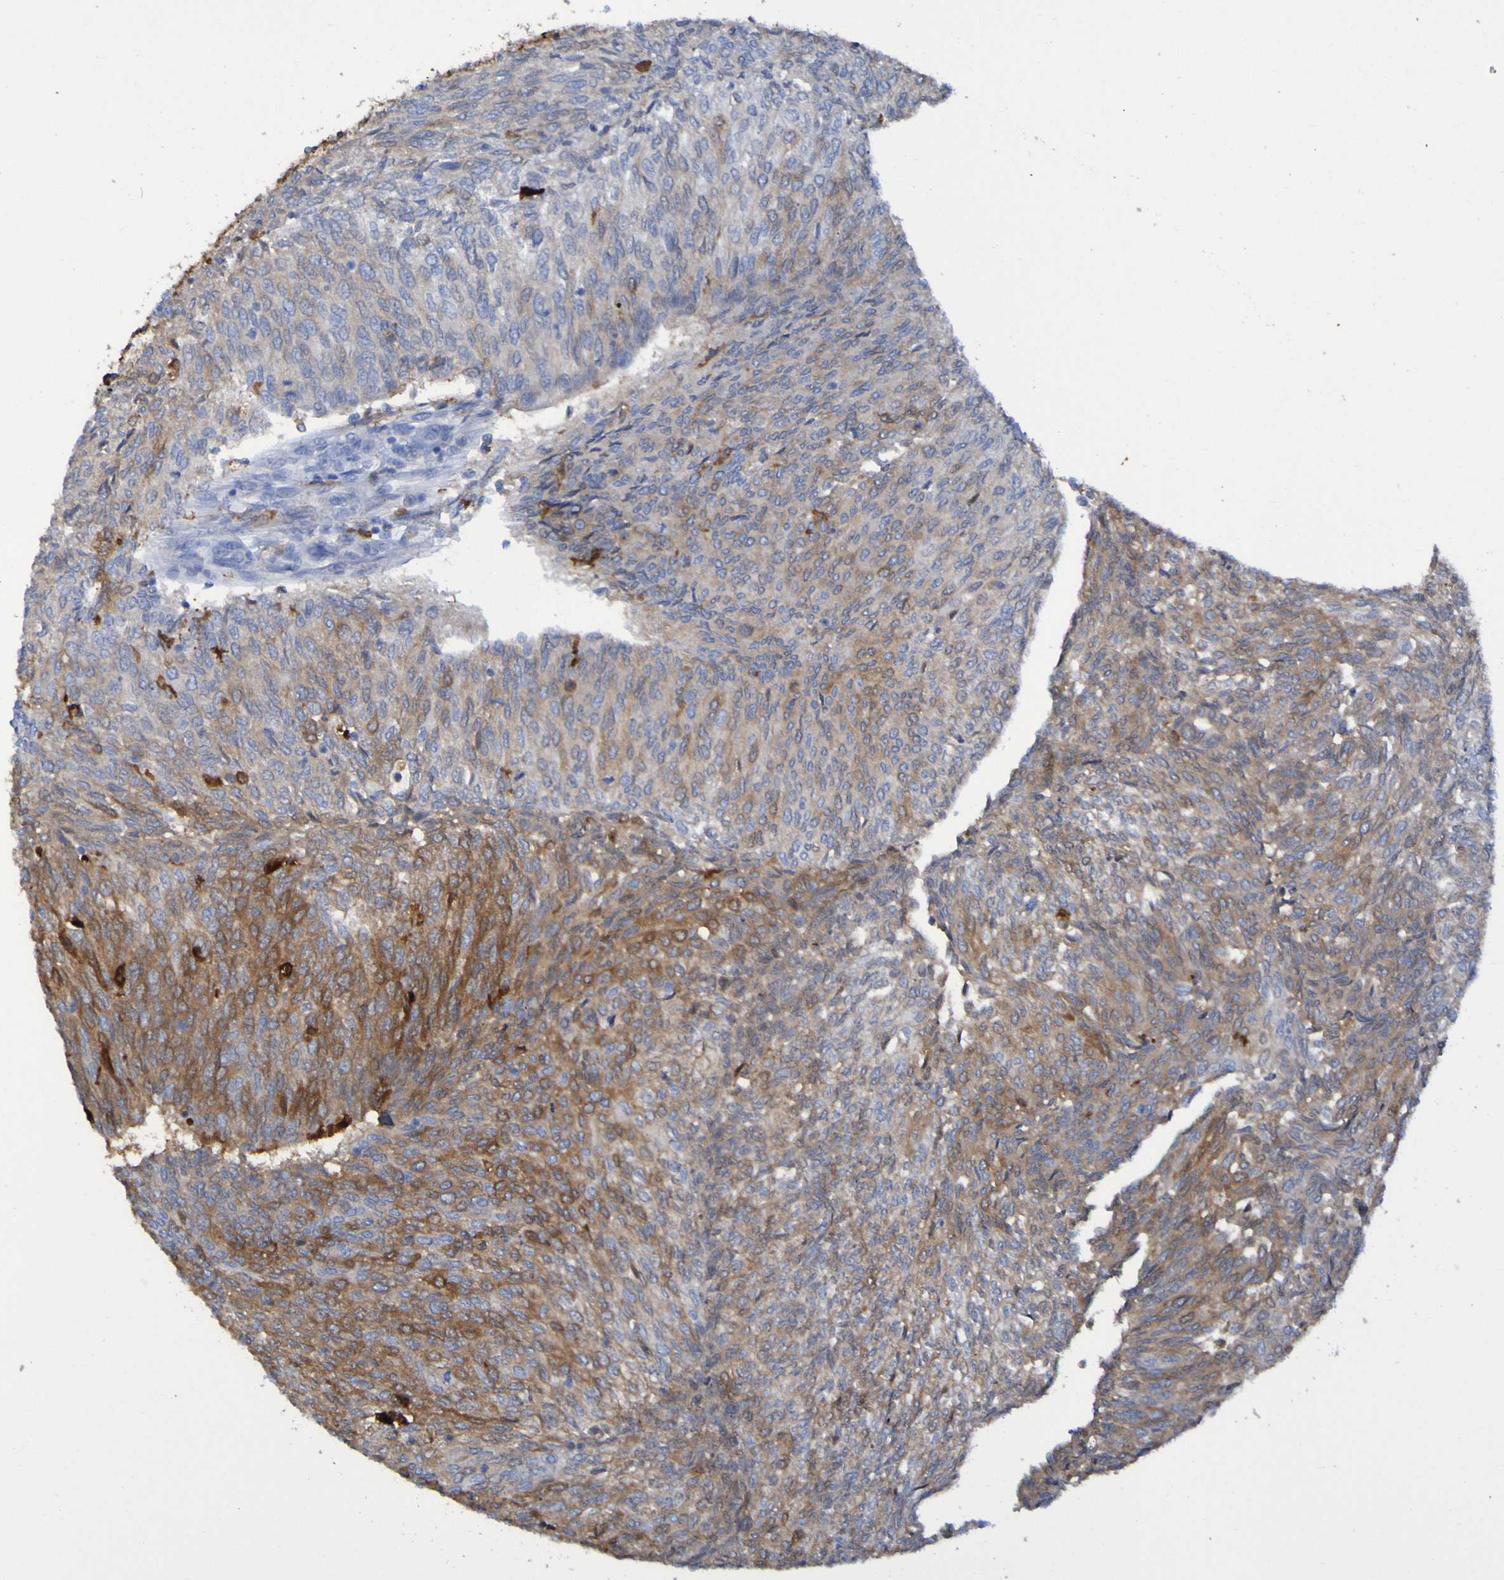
{"staining": {"intensity": "moderate", "quantity": ">75%", "location": "cytoplasmic/membranous"}, "tissue": "urothelial cancer", "cell_type": "Tumor cells", "image_type": "cancer", "snomed": [{"axis": "morphology", "description": "Urothelial carcinoma, Low grade"}, {"axis": "topography", "description": "Urinary bladder"}], "caption": "Low-grade urothelial carcinoma stained for a protein (brown) exhibits moderate cytoplasmic/membranous positive expression in approximately >75% of tumor cells.", "gene": "MPPE1", "patient": {"sex": "female", "age": 79}}